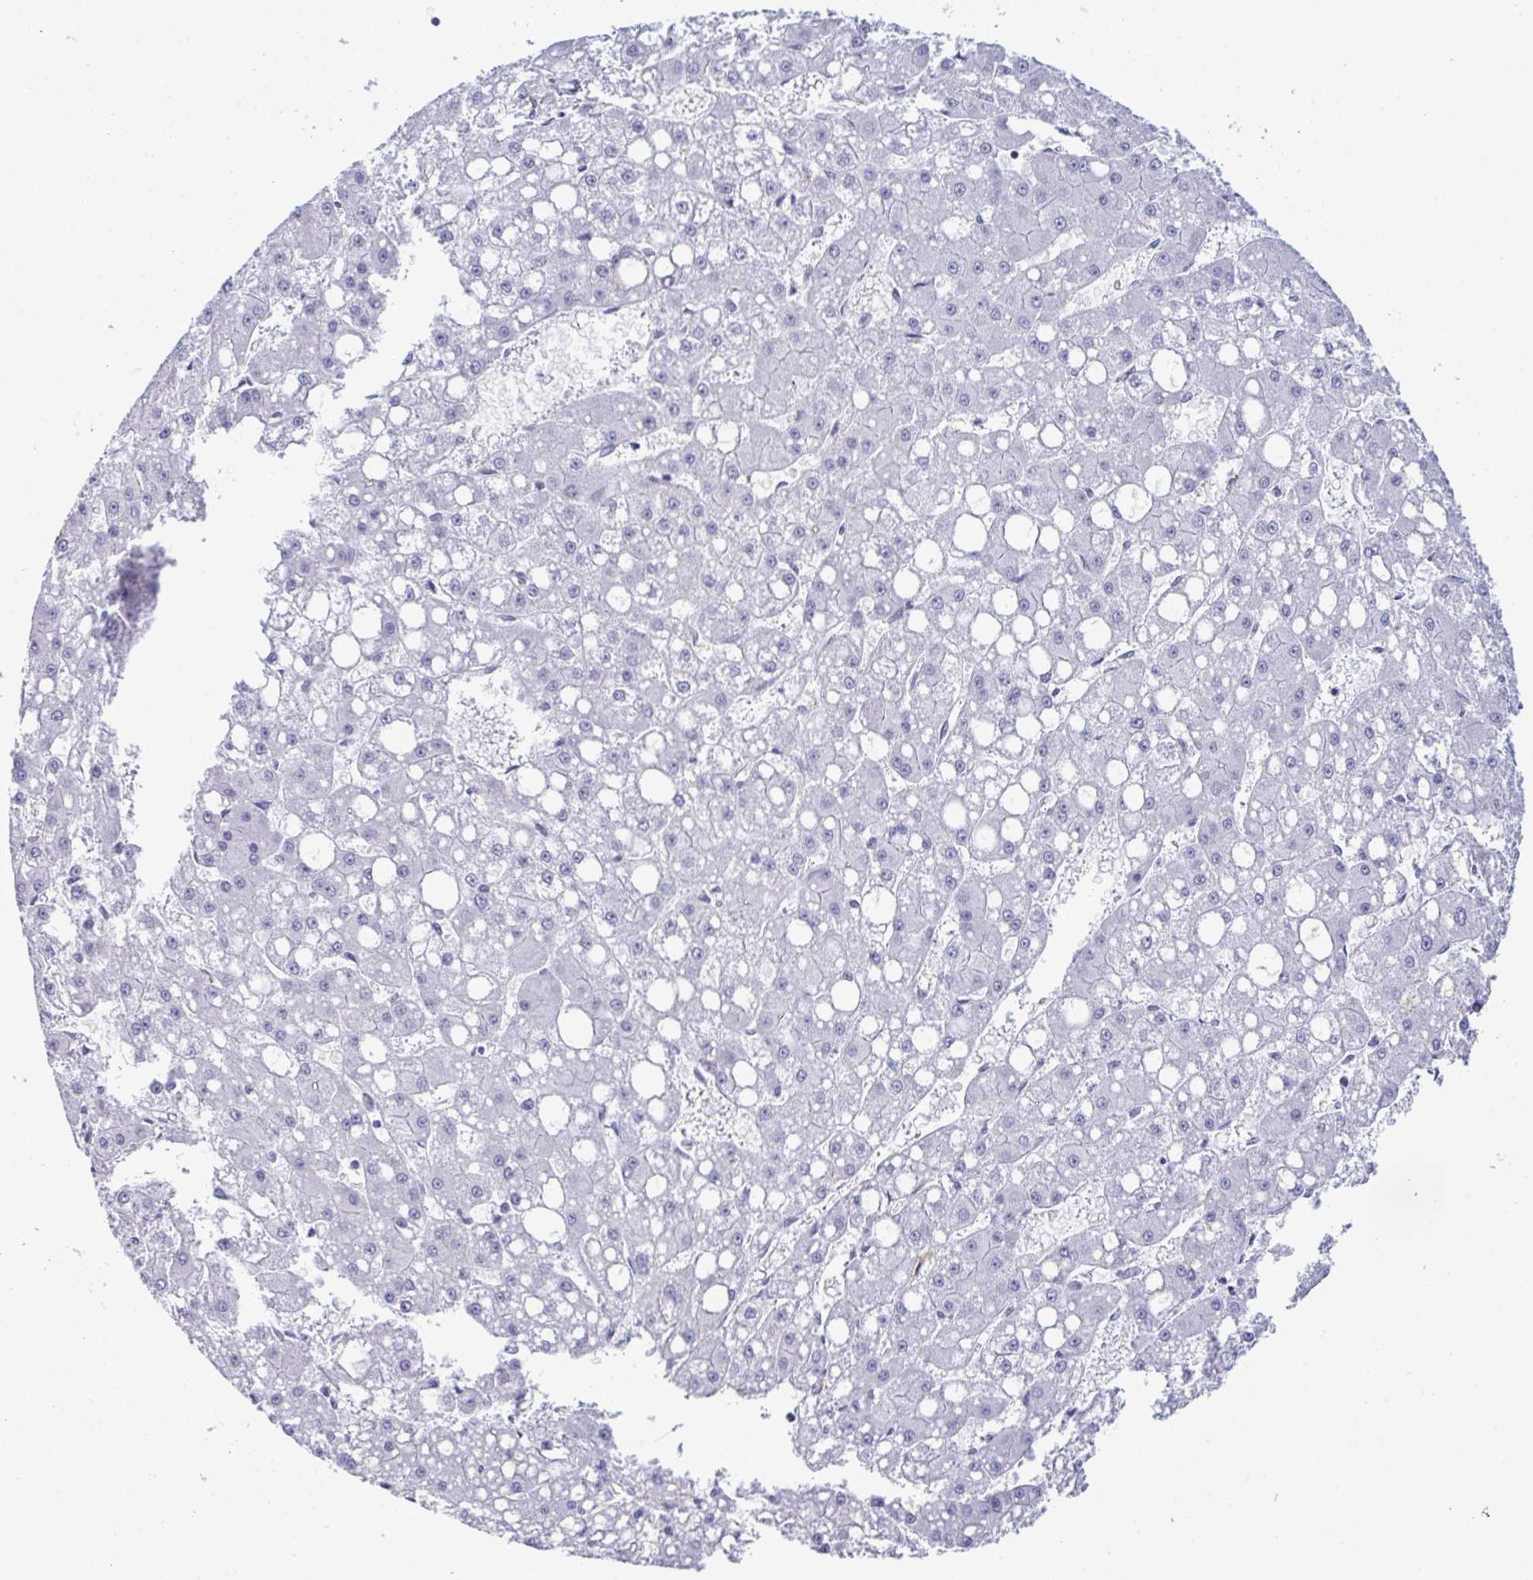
{"staining": {"intensity": "negative", "quantity": "none", "location": "none"}, "tissue": "liver cancer", "cell_type": "Tumor cells", "image_type": "cancer", "snomed": [{"axis": "morphology", "description": "Carcinoma, Hepatocellular, NOS"}, {"axis": "topography", "description": "Liver"}], "caption": "This is a photomicrograph of IHC staining of liver cancer (hepatocellular carcinoma), which shows no expression in tumor cells.", "gene": "ELN", "patient": {"sex": "male", "age": 67}}